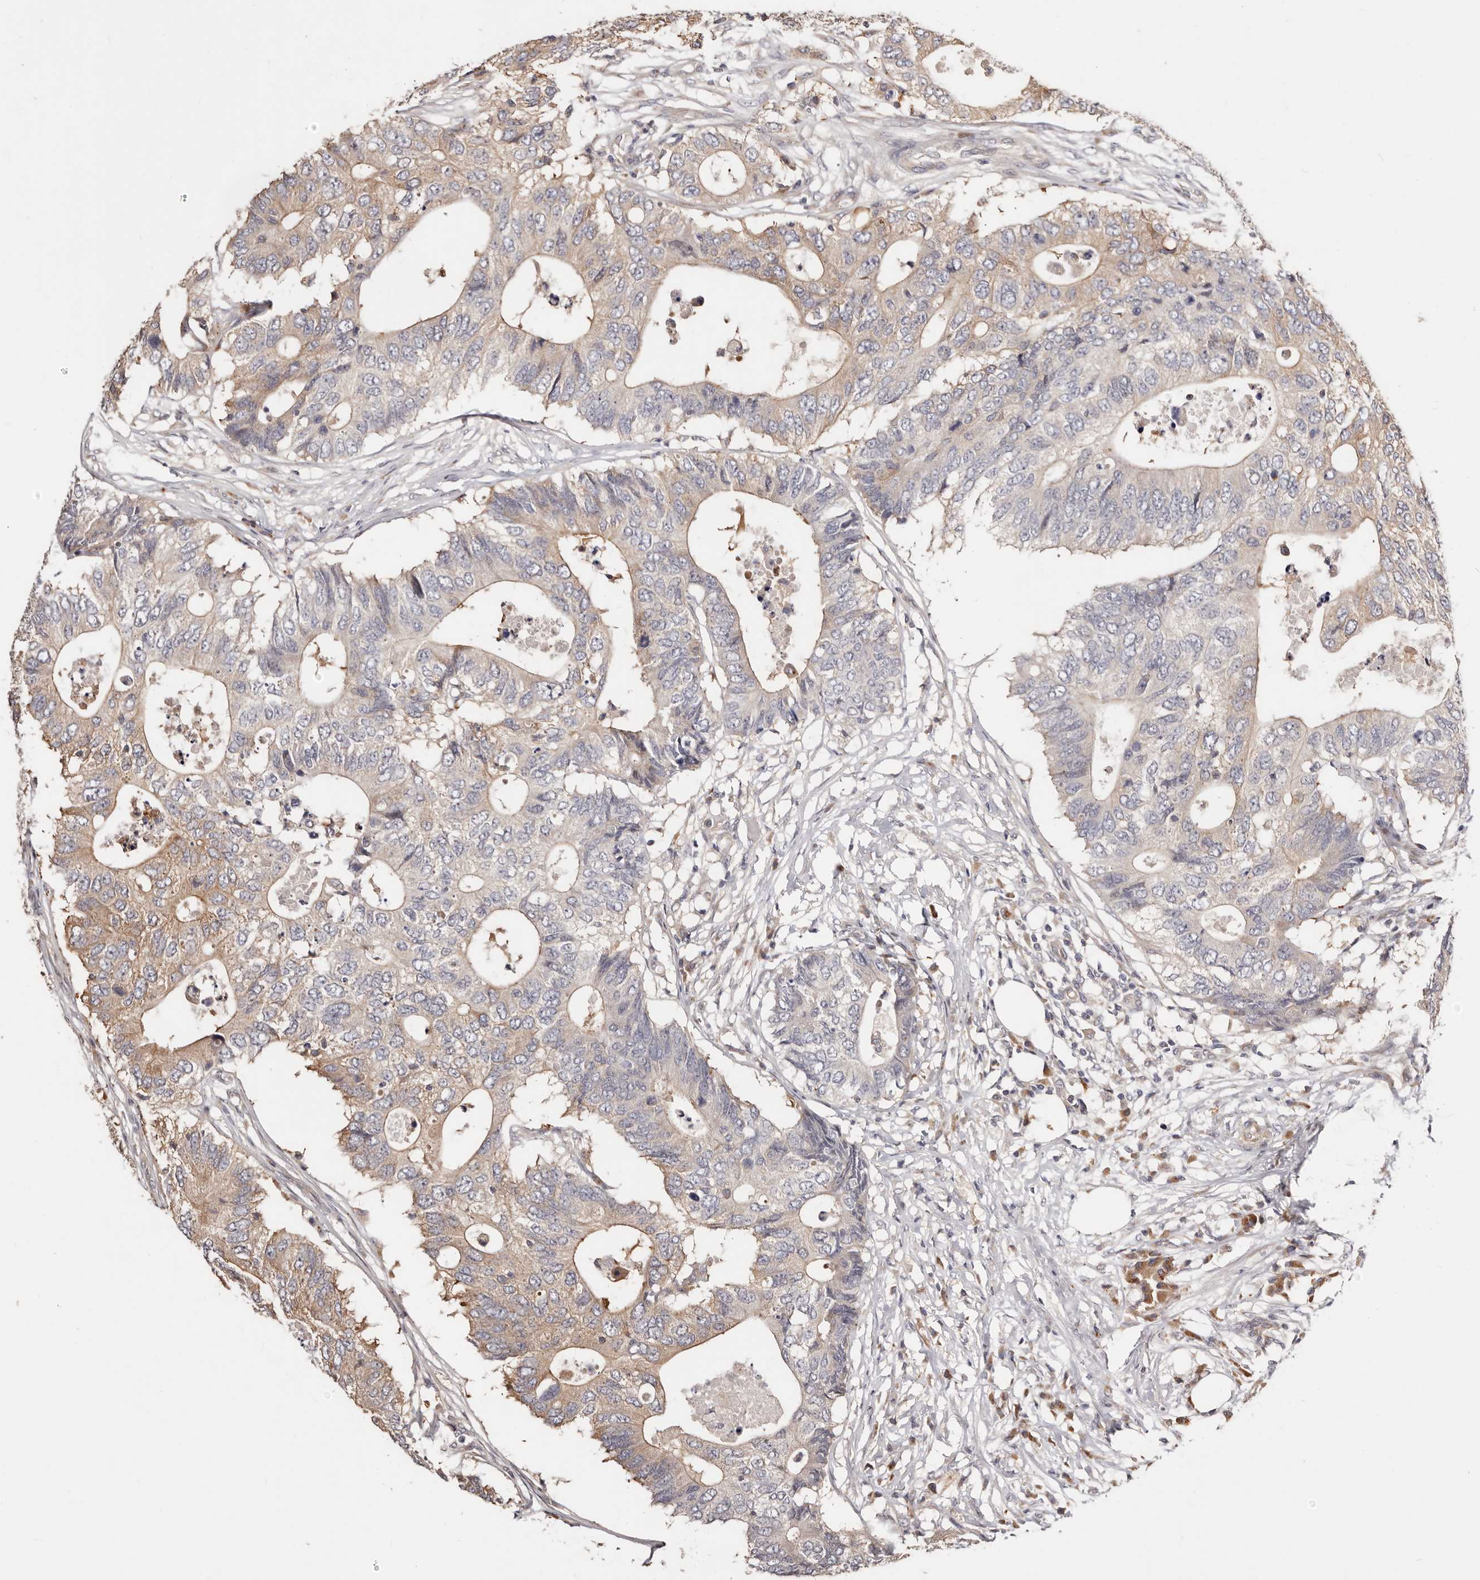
{"staining": {"intensity": "weak", "quantity": "25%-75%", "location": "cytoplasmic/membranous"}, "tissue": "colorectal cancer", "cell_type": "Tumor cells", "image_type": "cancer", "snomed": [{"axis": "morphology", "description": "Adenocarcinoma, NOS"}, {"axis": "topography", "description": "Colon"}], "caption": "Protein analysis of colorectal adenocarcinoma tissue reveals weak cytoplasmic/membranous staining in approximately 25%-75% of tumor cells.", "gene": "USP33", "patient": {"sex": "male", "age": 71}}